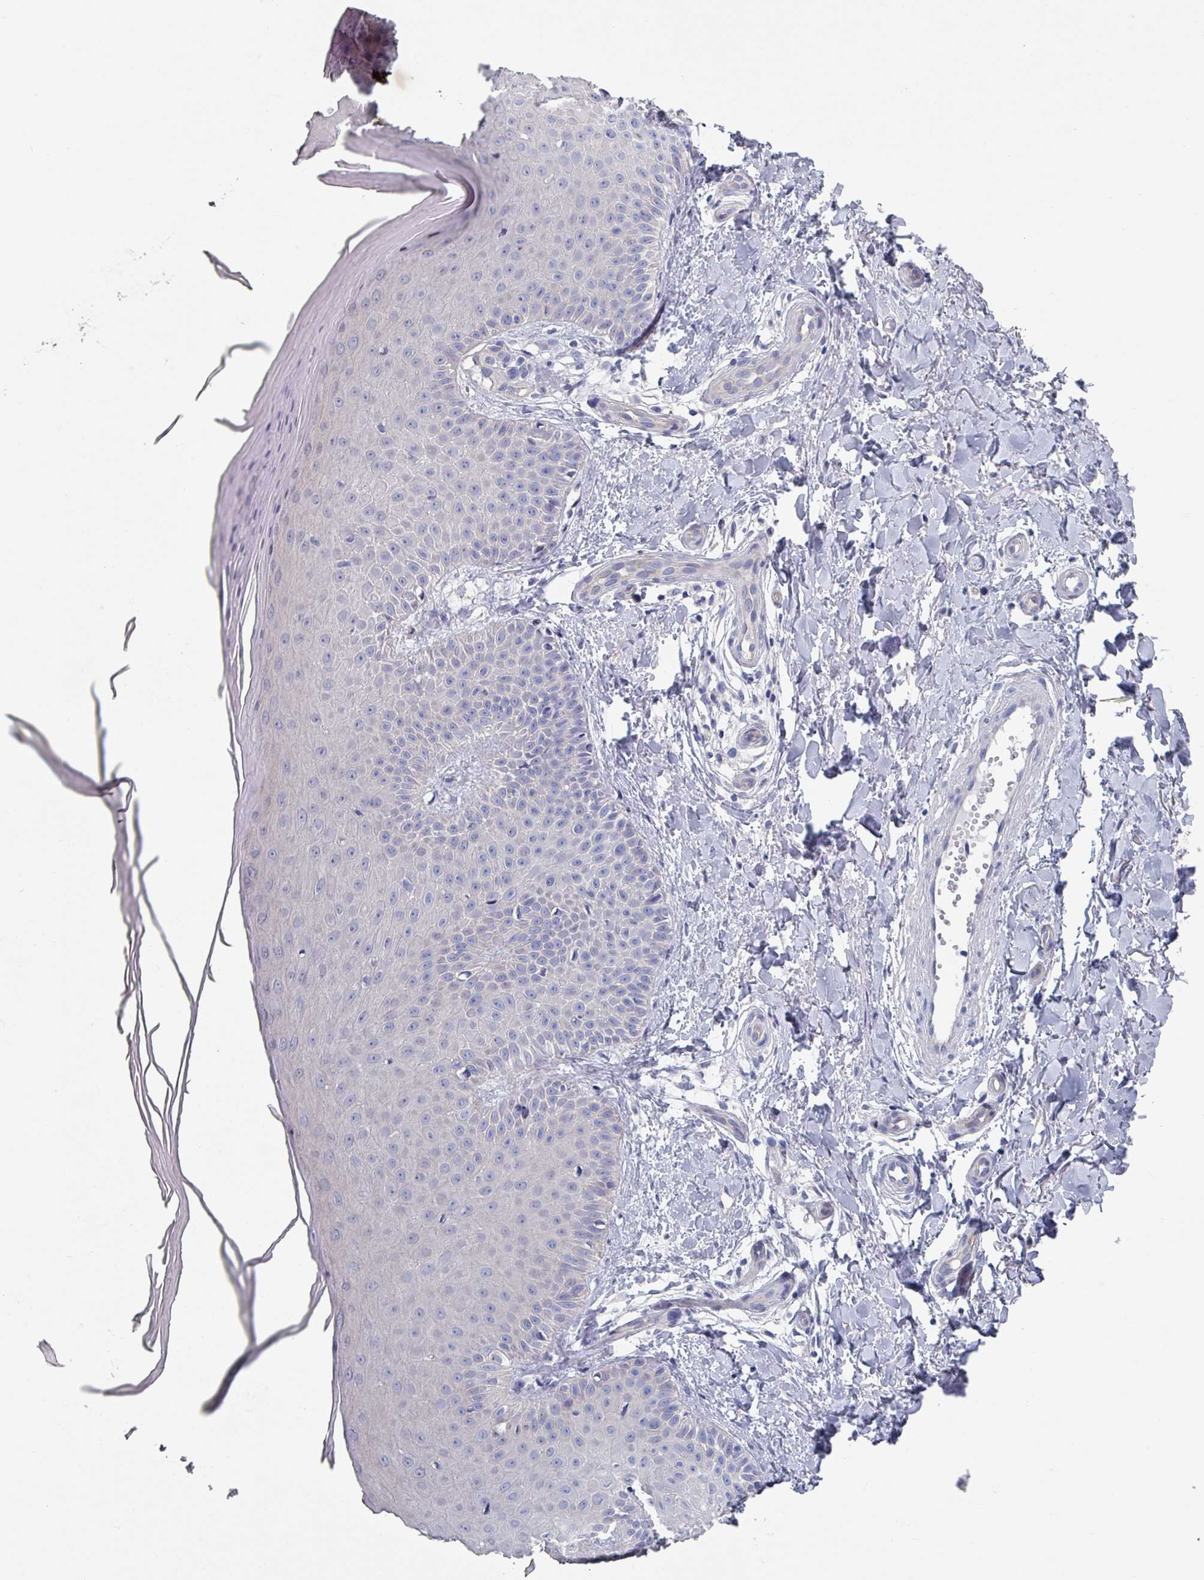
{"staining": {"intensity": "negative", "quantity": "none", "location": "none"}, "tissue": "skin", "cell_type": "Fibroblasts", "image_type": "normal", "snomed": [{"axis": "morphology", "description": "Normal tissue, NOS"}, {"axis": "topography", "description": "Skin"}], "caption": "This is an immunohistochemistry histopathology image of normal skin. There is no expression in fibroblasts.", "gene": "EFL1", "patient": {"sex": "male", "age": 81}}